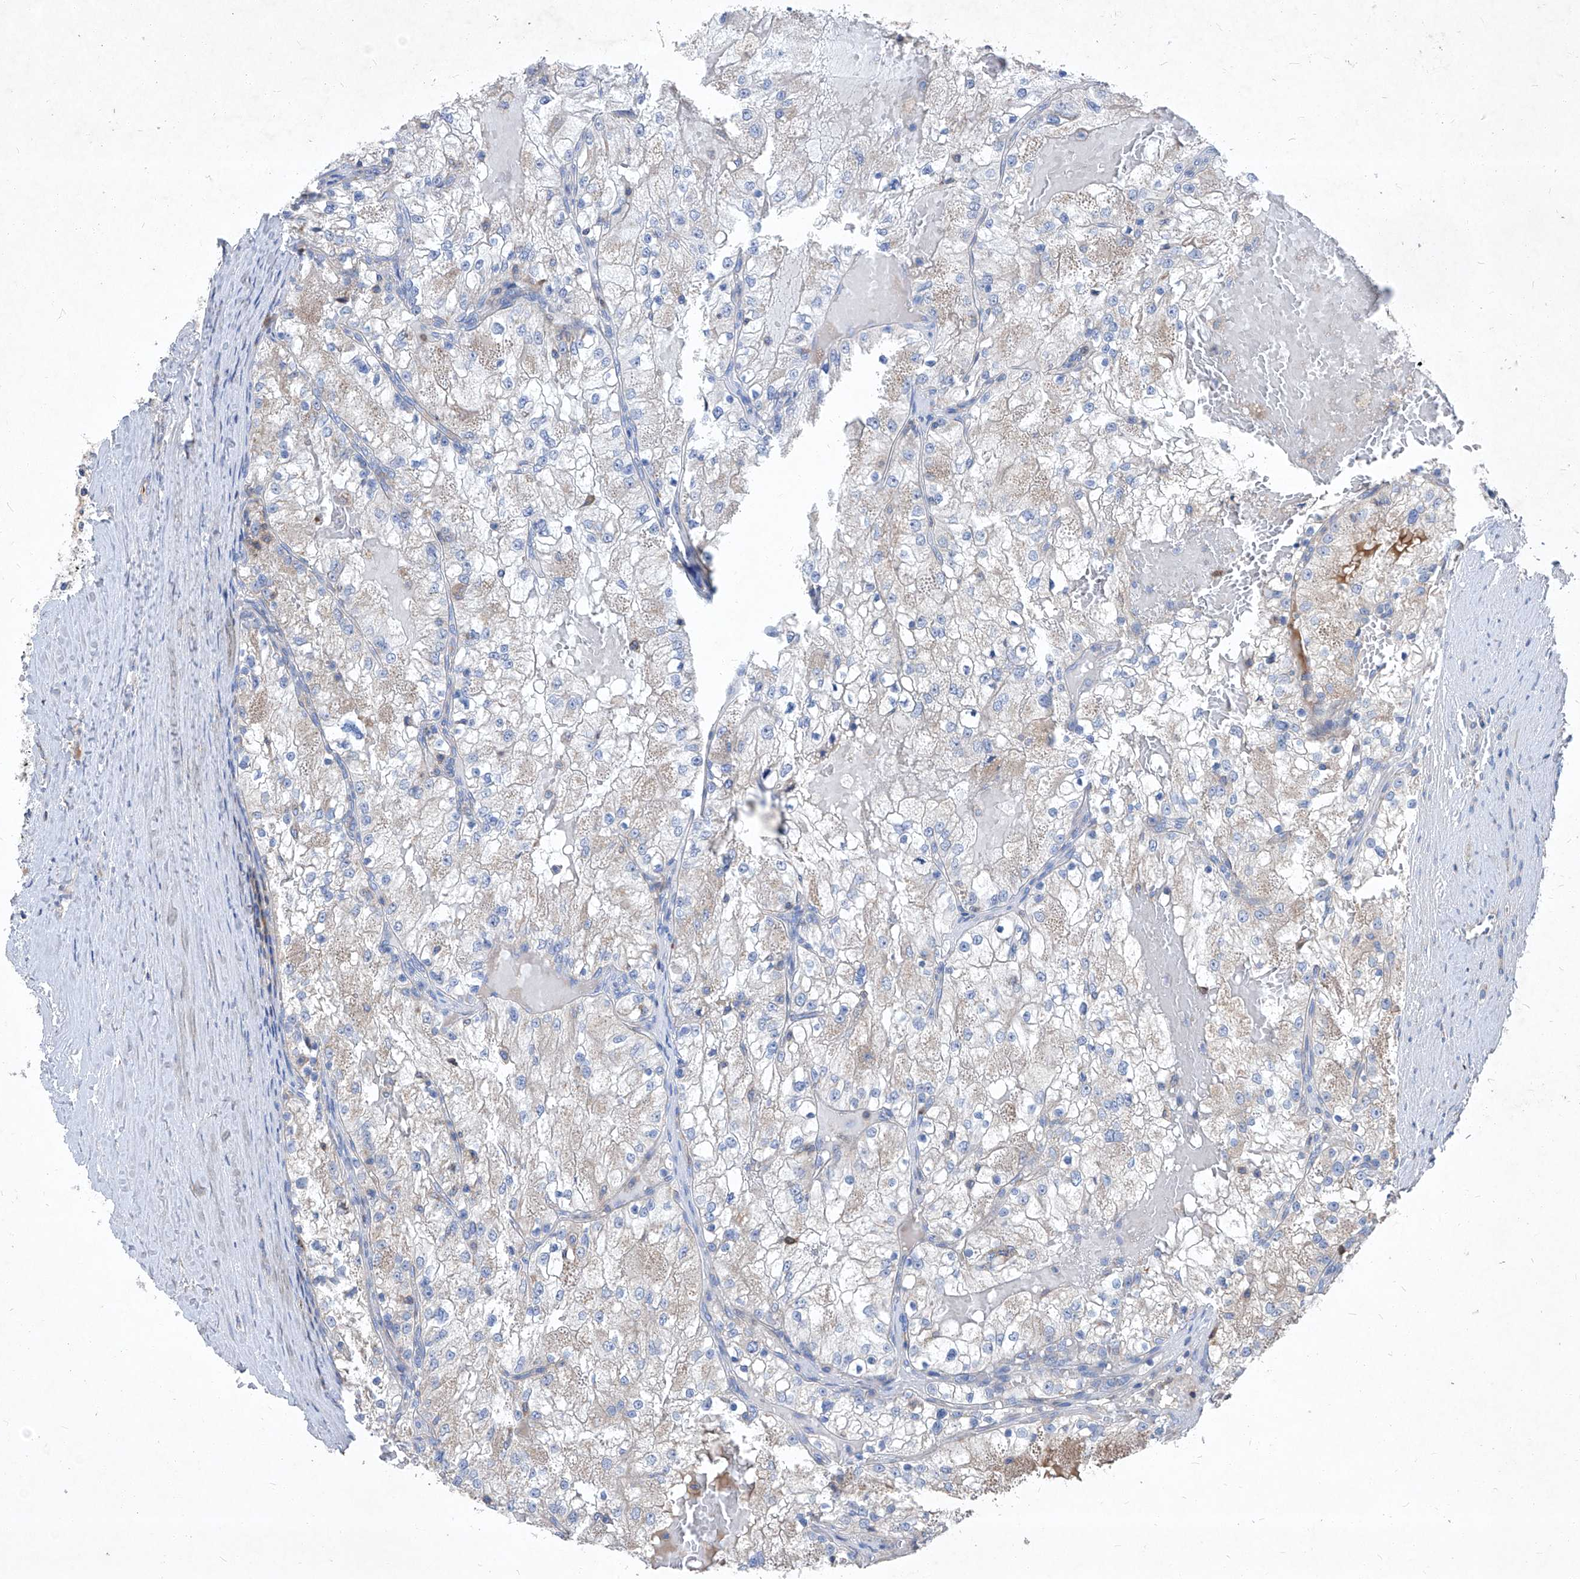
{"staining": {"intensity": "negative", "quantity": "none", "location": "none"}, "tissue": "renal cancer", "cell_type": "Tumor cells", "image_type": "cancer", "snomed": [{"axis": "morphology", "description": "Normal tissue, NOS"}, {"axis": "morphology", "description": "Adenocarcinoma, NOS"}, {"axis": "topography", "description": "Kidney"}], "caption": "This is a image of immunohistochemistry (IHC) staining of renal cancer, which shows no positivity in tumor cells.", "gene": "EPHA8", "patient": {"sex": "male", "age": 68}}